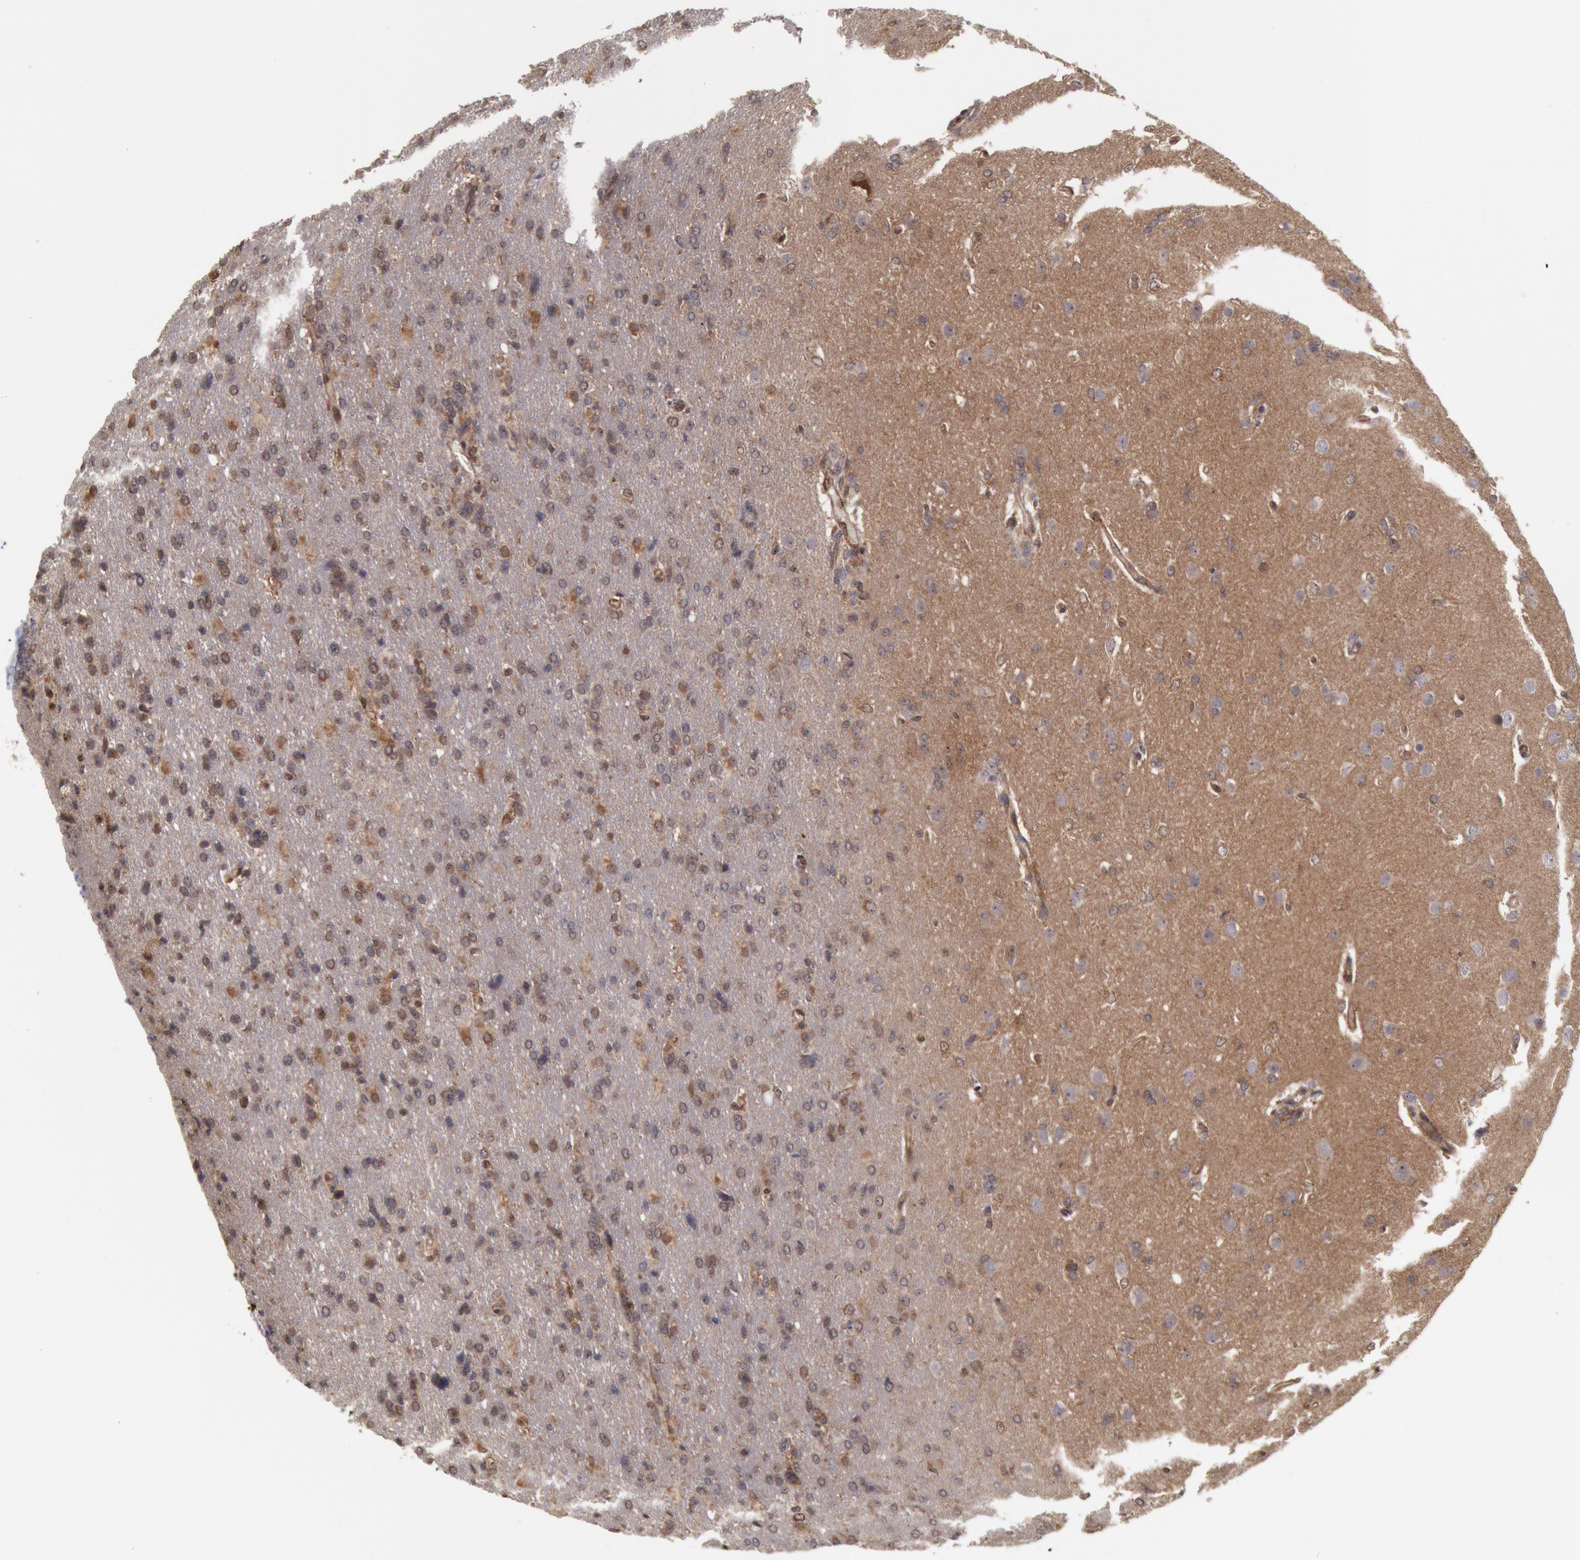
{"staining": {"intensity": "moderate", "quantity": "25%-75%", "location": "cytoplasmic/membranous"}, "tissue": "glioma", "cell_type": "Tumor cells", "image_type": "cancer", "snomed": [{"axis": "morphology", "description": "Glioma, malignant, High grade"}, {"axis": "topography", "description": "Brain"}], "caption": "A medium amount of moderate cytoplasmic/membranous staining is seen in approximately 25%-75% of tumor cells in malignant glioma (high-grade) tissue.", "gene": "STX17", "patient": {"sex": "male", "age": 68}}